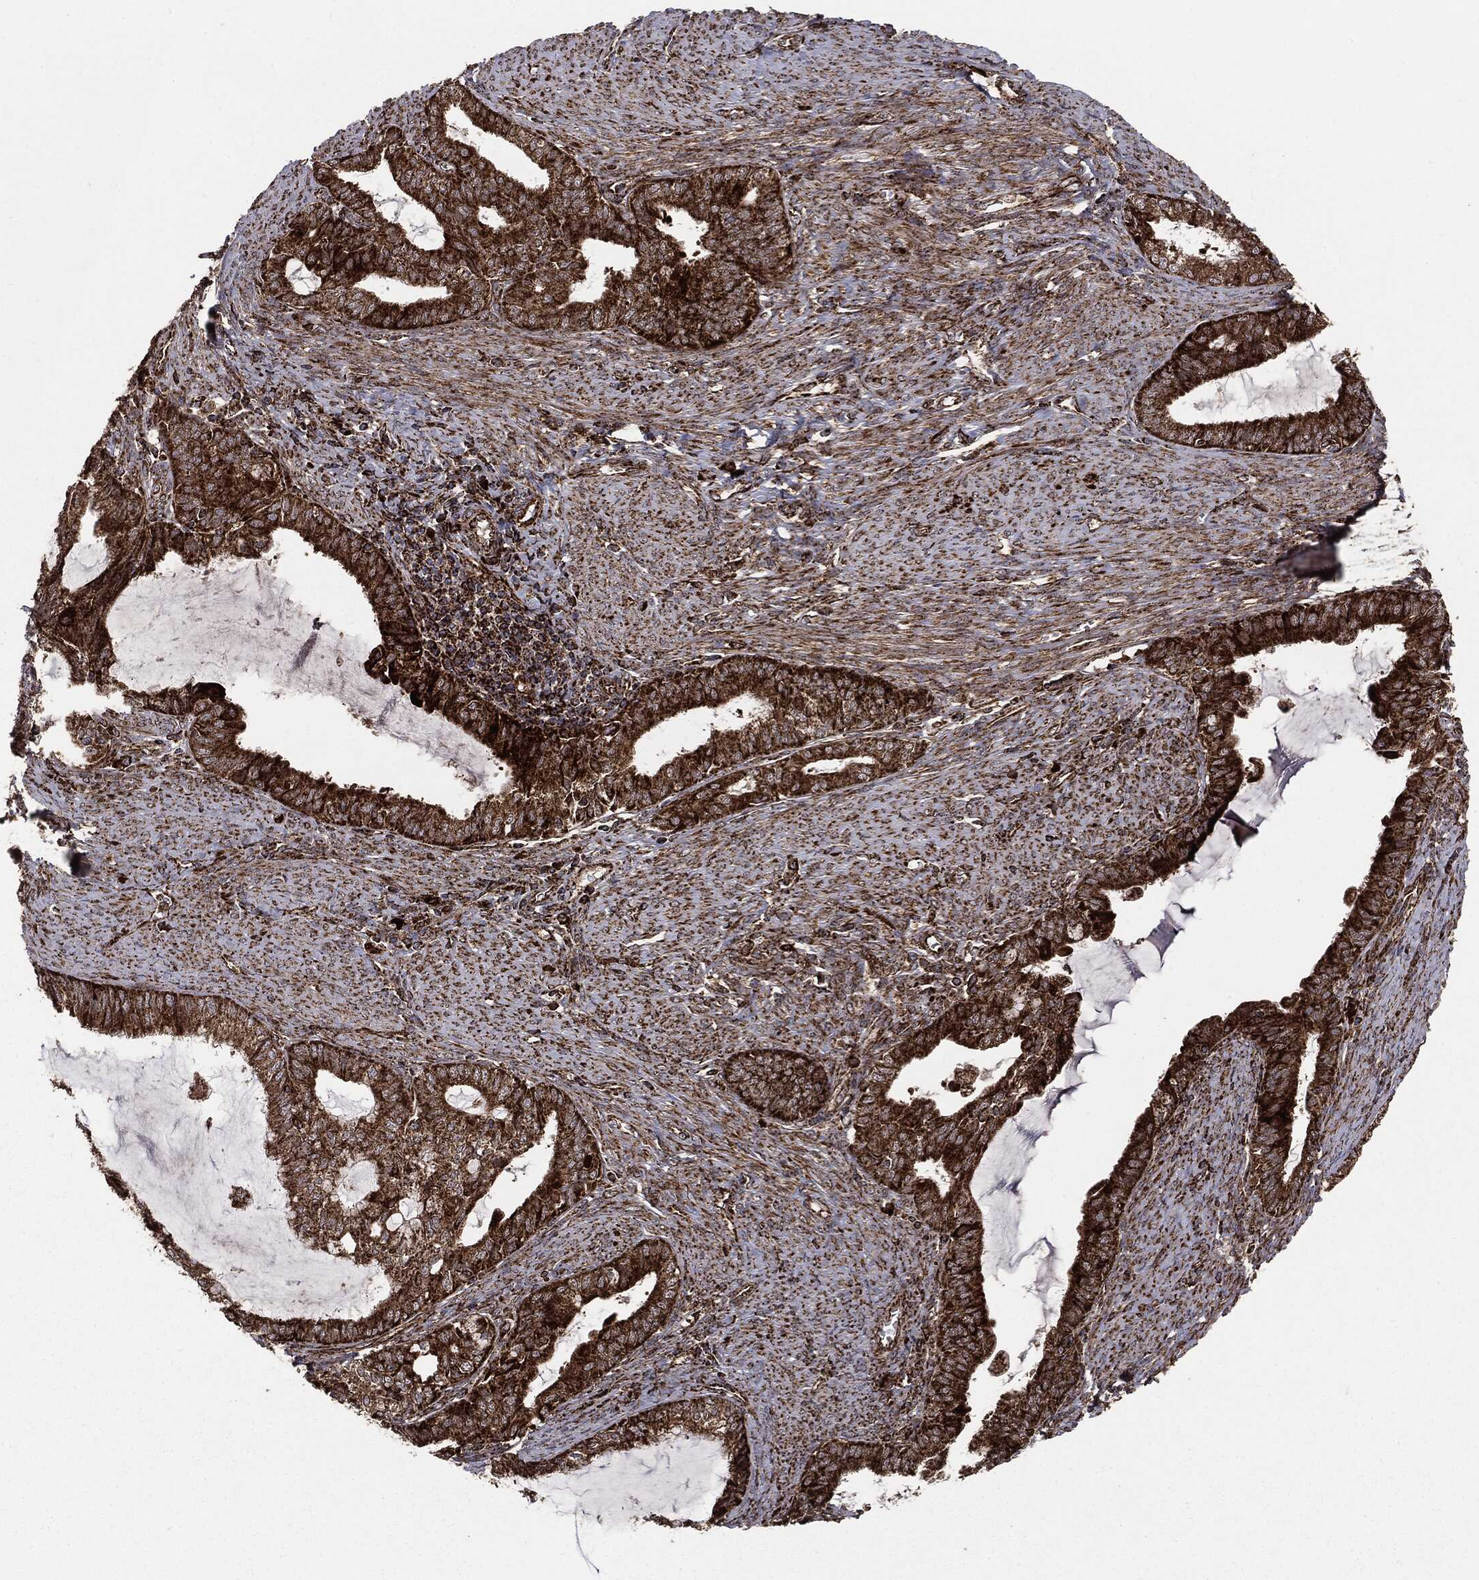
{"staining": {"intensity": "strong", "quantity": ">75%", "location": "cytoplasmic/membranous"}, "tissue": "endometrial cancer", "cell_type": "Tumor cells", "image_type": "cancer", "snomed": [{"axis": "morphology", "description": "Adenocarcinoma, NOS"}, {"axis": "topography", "description": "Endometrium"}], "caption": "Tumor cells display strong cytoplasmic/membranous positivity in approximately >75% of cells in endometrial cancer (adenocarcinoma).", "gene": "MAP2K1", "patient": {"sex": "female", "age": 86}}